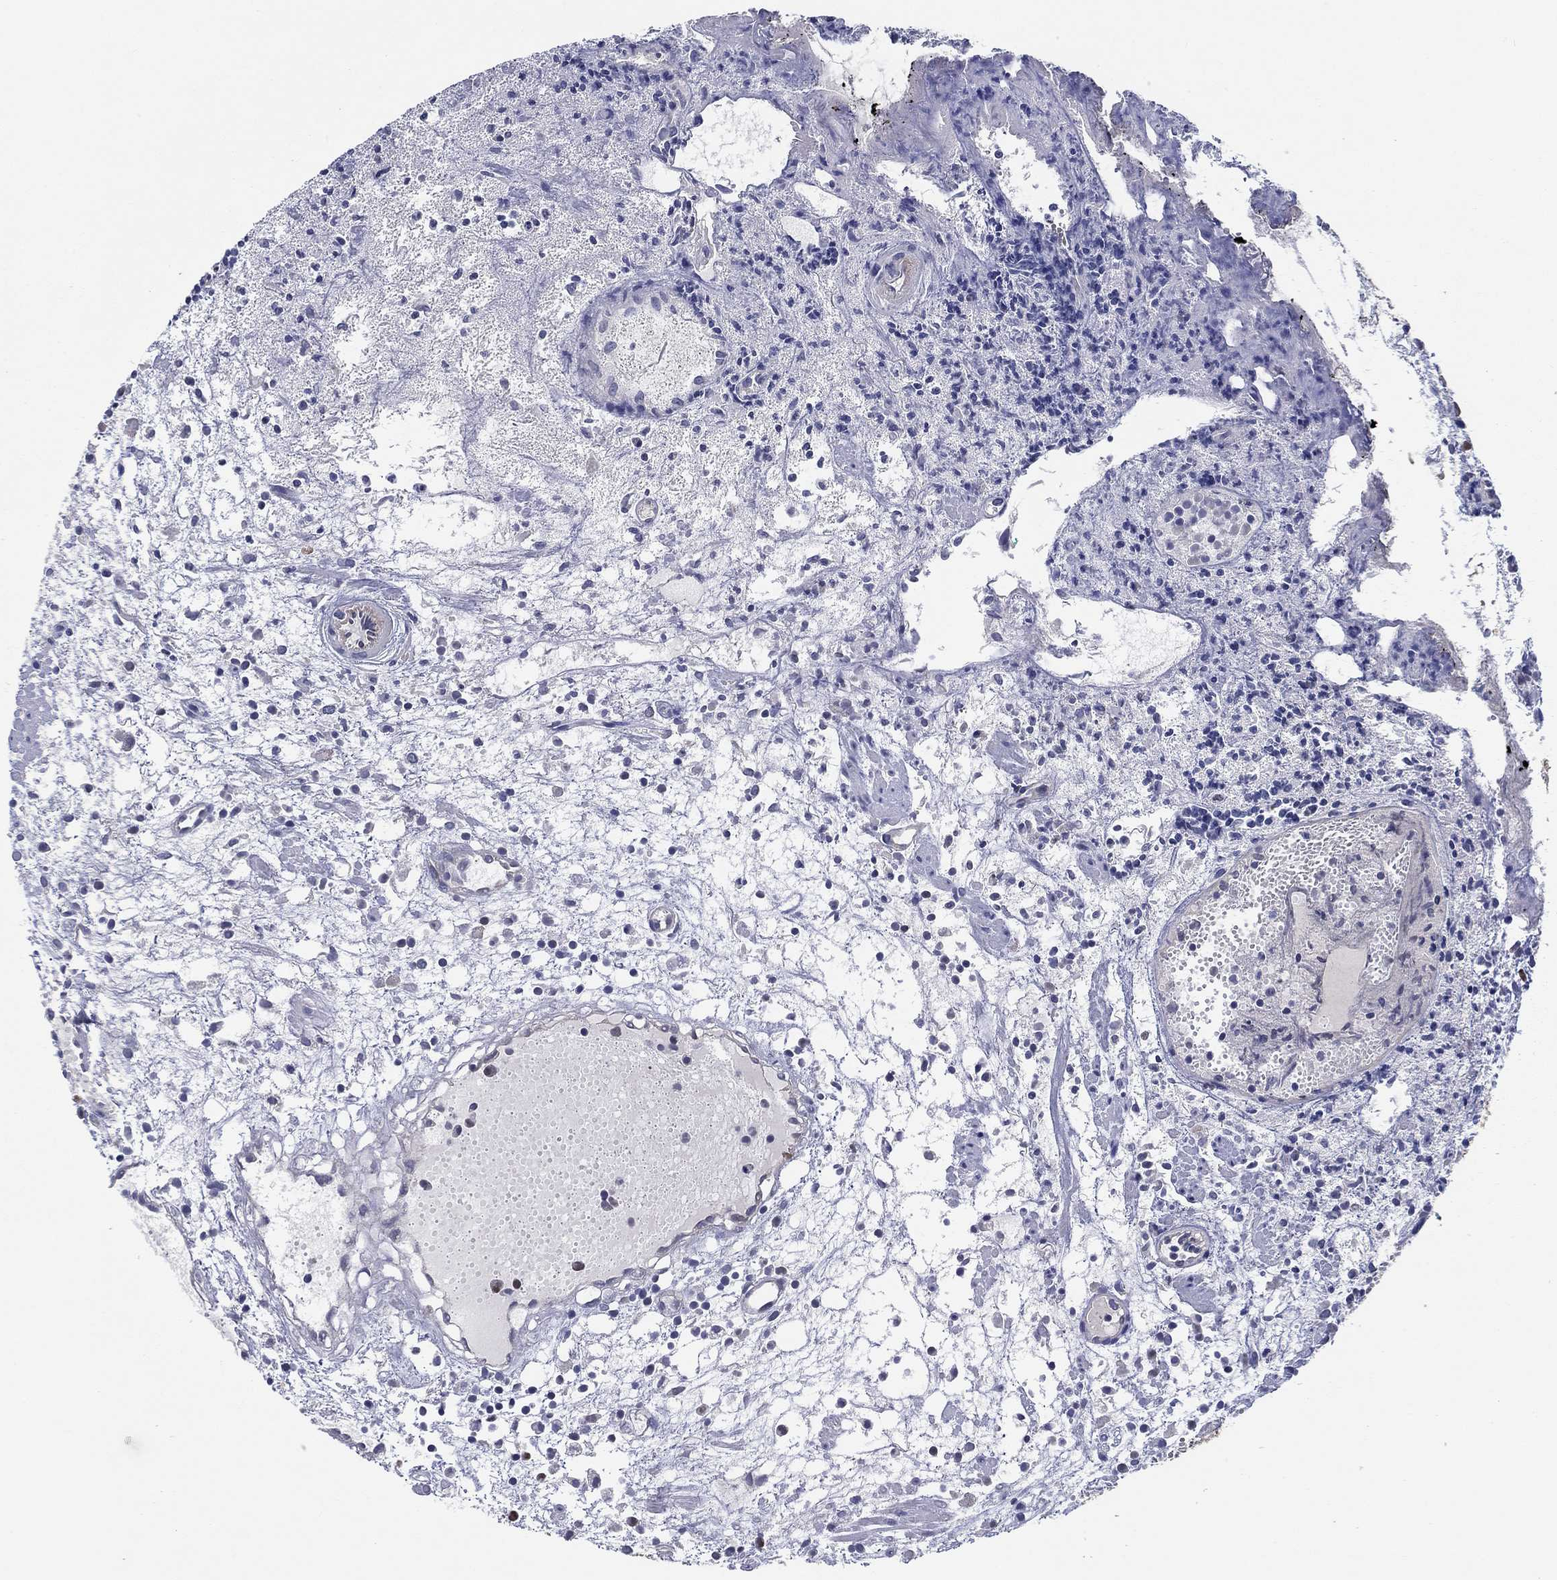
{"staining": {"intensity": "strong", "quantity": "25%-75%", "location": "cytoplasmic/membranous"}, "tissue": "urothelial cancer", "cell_type": "Tumor cells", "image_type": "cancer", "snomed": [{"axis": "morphology", "description": "Urothelial carcinoma, Low grade"}, {"axis": "topography", "description": "Urinary bladder"}], "caption": "Urothelial cancer was stained to show a protein in brown. There is high levels of strong cytoplasmic/membranous expression in approximately 25%-75% of tumor cells.", "gene": "ERMP1", "patient": {"sex": "male", "age": 79}}